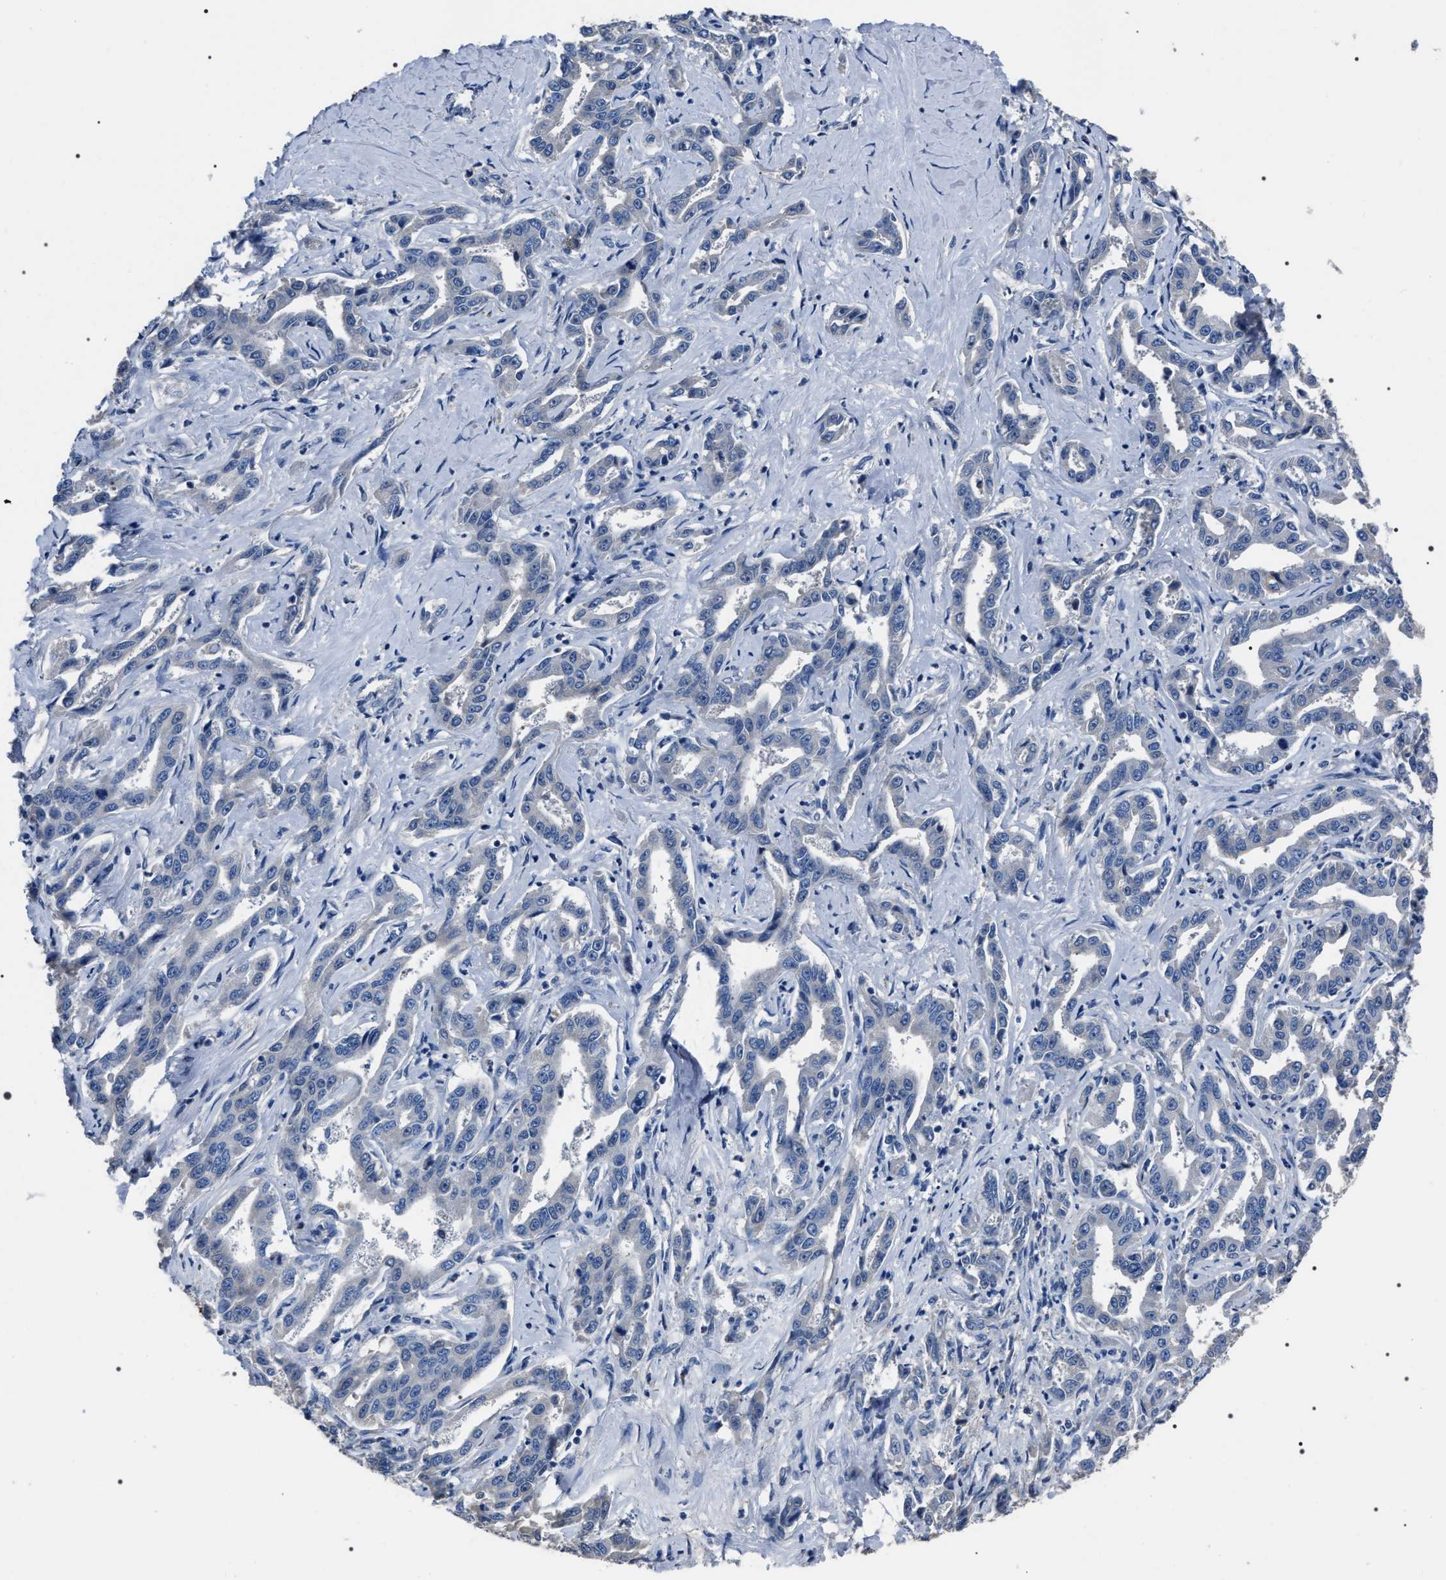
{"staining": {"intensity": "negative", "quantity": "none", "location": "none"}, "tissue": "liver cancer", "cell_type": "Tumor cells", "image_type": "cancer", "snomed": [{"axis": "morphology", "description": "Cholangiocarcinoma"}, {"axis": "topography", "description": "Liver"}], "caption": "IHC of human liver cholangiocarcinoma shows no positivity in tumor cells. Brightfield microscopy of IHC stained with DAB (brown) and hematoxylin (blue), captured at high magnification.", "gene": "TRIM54", "patient": {"sex": "male", "age": 59}}